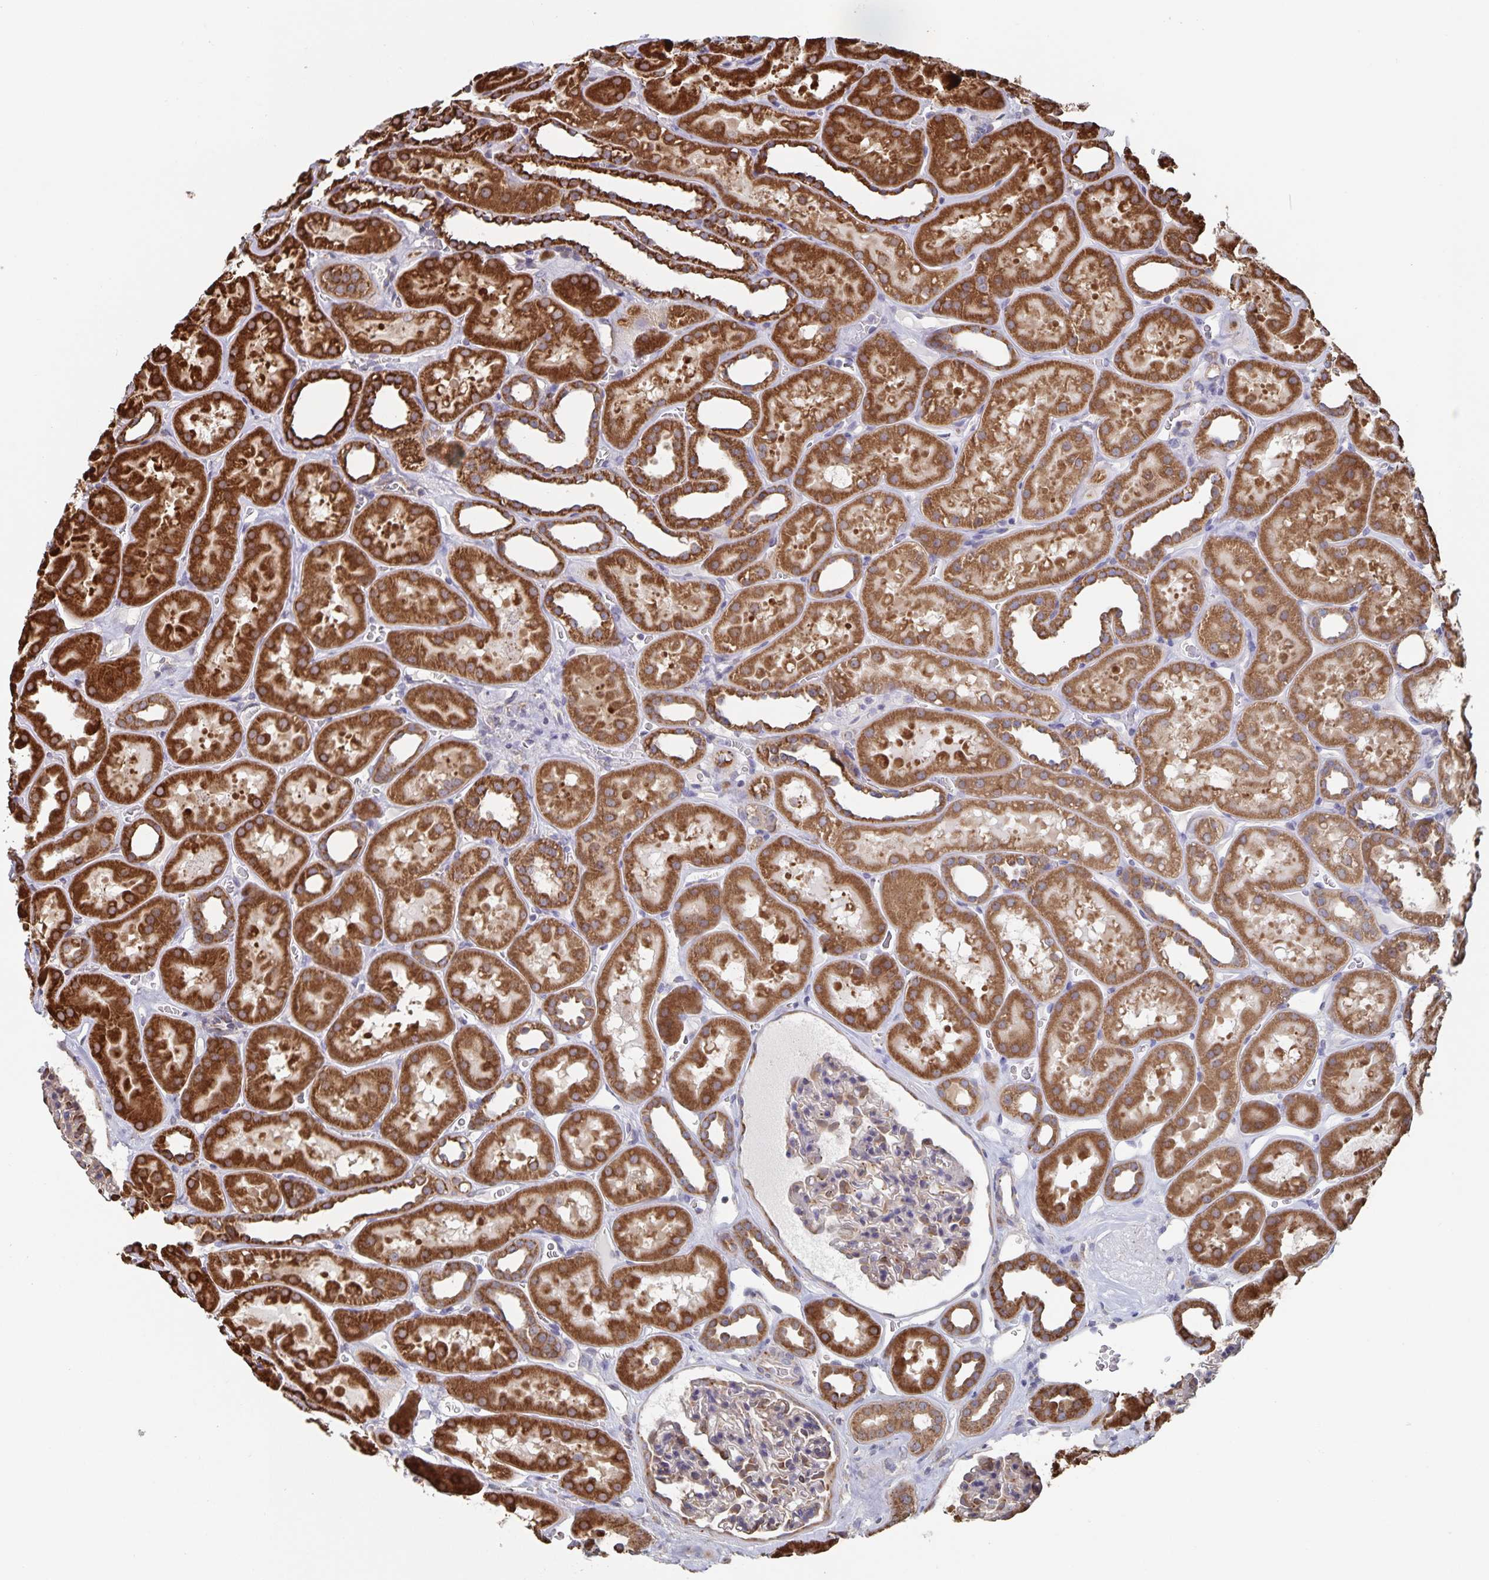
{"staining": {"intensity": "weak", "quantity": "25%-75%", "location": "cytoplasmic/membranous"}, "tissue": "kidney", "cell_type": "Cells in glomeruli", "image_type": "normal", "snomed": [{"axis": "morphology", "description": "Normal tissue, NOS"}, {"axis": "topography", "description": "Kidney"}], "caption": "Immunohistochemistry micrograph of unremarkable kidney: kidney stained using IHC exhibits low levels of weak protein expression localized specifically in the cytoplasmic/membranous of cells in glomeruli, appearing as a cytoplasmic/membranous brown color.", "gene": "ACACA", "patient": {"sex": "female", "age": 41}}